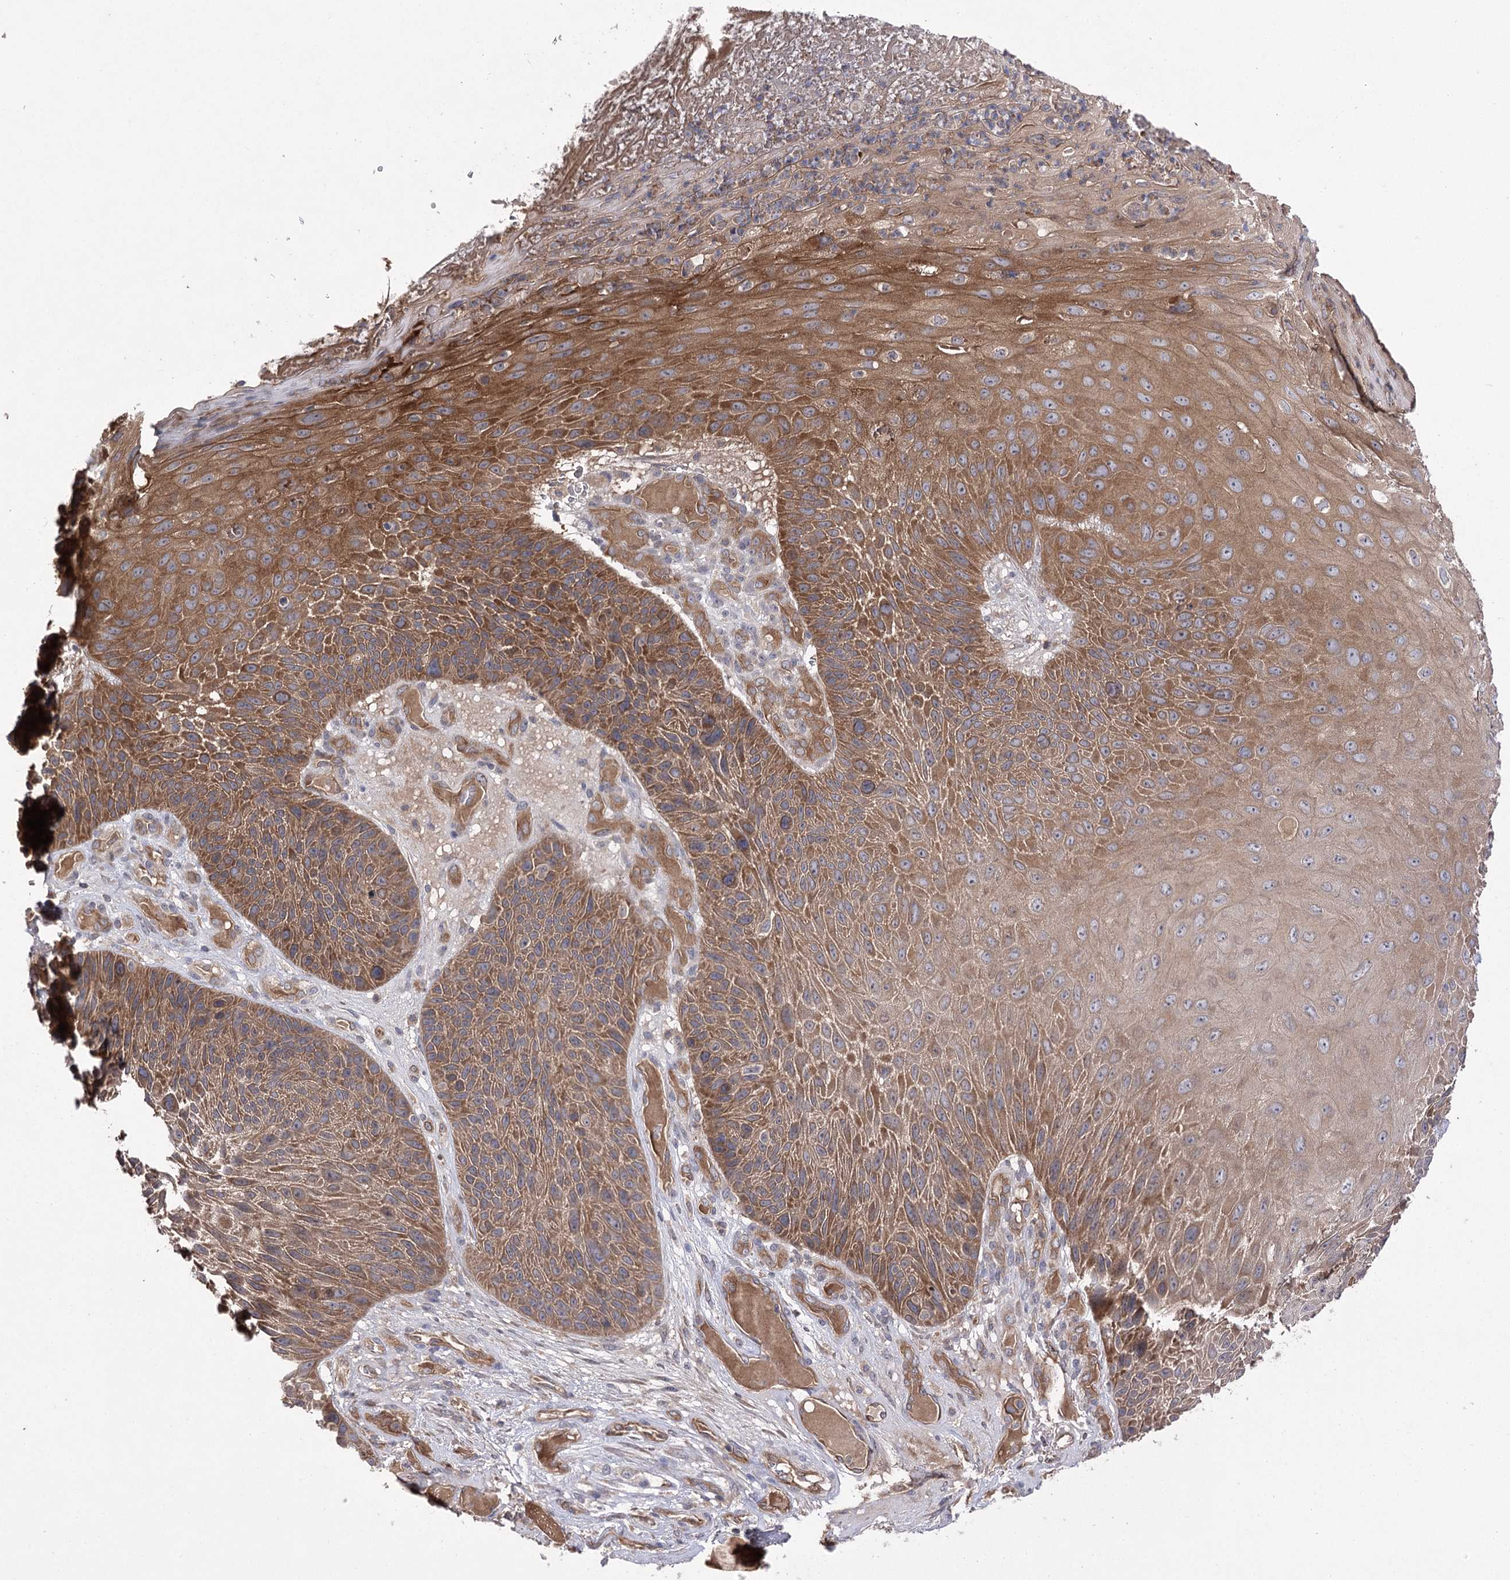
{"staining": {"intensity": "moderate", "quantity": ">75%", "location": "cytoplasmic/membranous"}, "tissue": "skin cancer", "cell_type": "Tumor cells", "image_type": "cancer", "snomed": [{"axis": "morphology", "description": "Squamous cell carcinoma, NOS"}, {"axis": "topography", "description": "Skin"}], "caption": "Skin cancer (squamous cell carcinoma) stained with immunohistochemistry demonstrates moderate cytoplasmic/membranous staining in approximately >75% of tumor cells.", "gene": "BCR", "patient": {"sex": "female", "age": 88}}